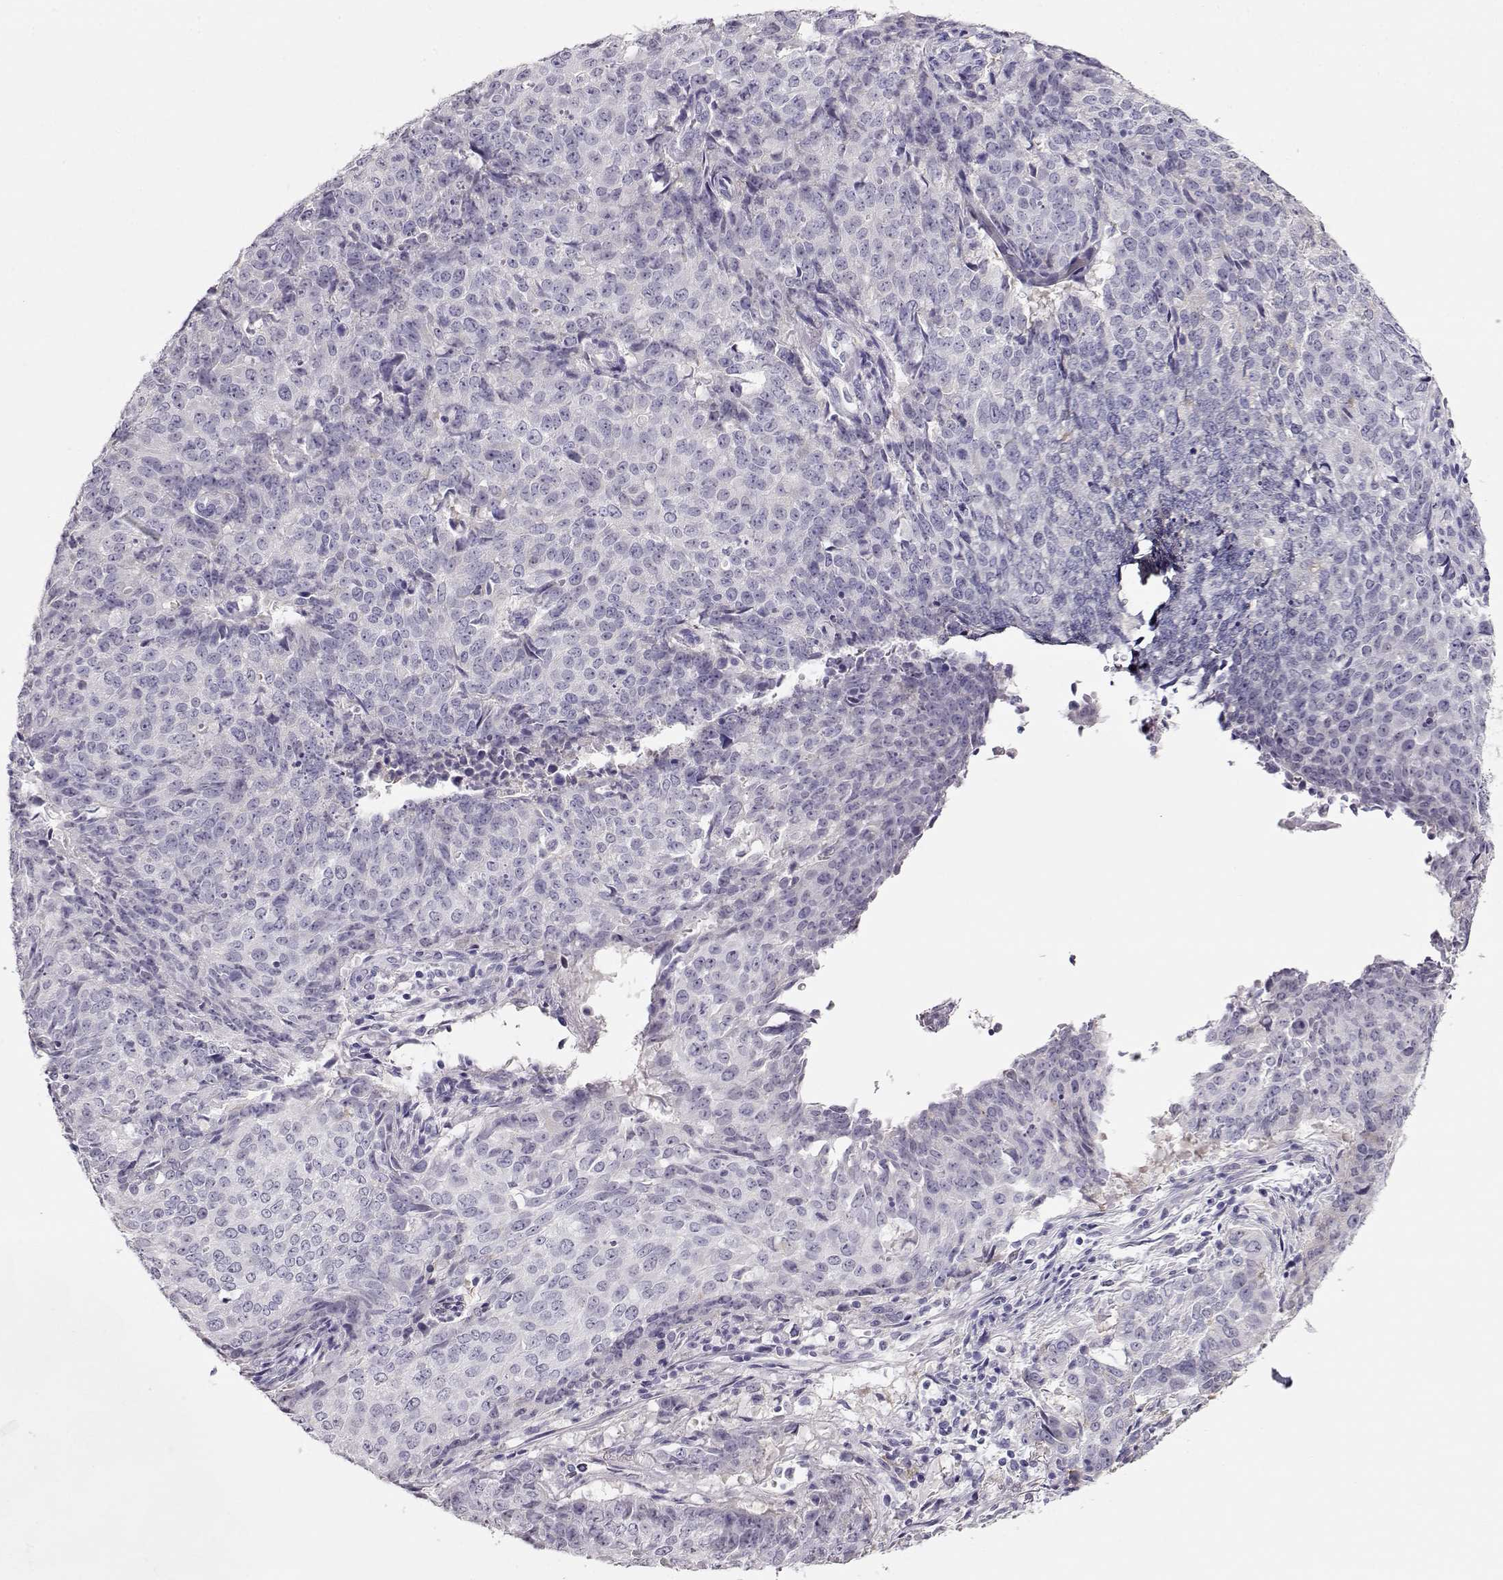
{"staining": {"intensity": "negative", "quantity": "none", "location": "none"}, "tissue": "lung cancer", "cell_type": "Tumor cells", "image_type": "cancer", "snomed": [{"axis": "morphology", "description": "Normal tissue, NOS"}, {"axis": "morphology", "description": "Squamous cell carcinoma, NOS"}, {"axis": "topography", "description": "Bronchus"}, {"axis": "topography", "description": "Lung"}], "caption": "DAB immunohistochemical staining of lung cancer (squamous cell carcinoma) displays no significant positivity in tumor cells.", "gene": "RBM44", "patient": {"sex": "male", "age": 64}}